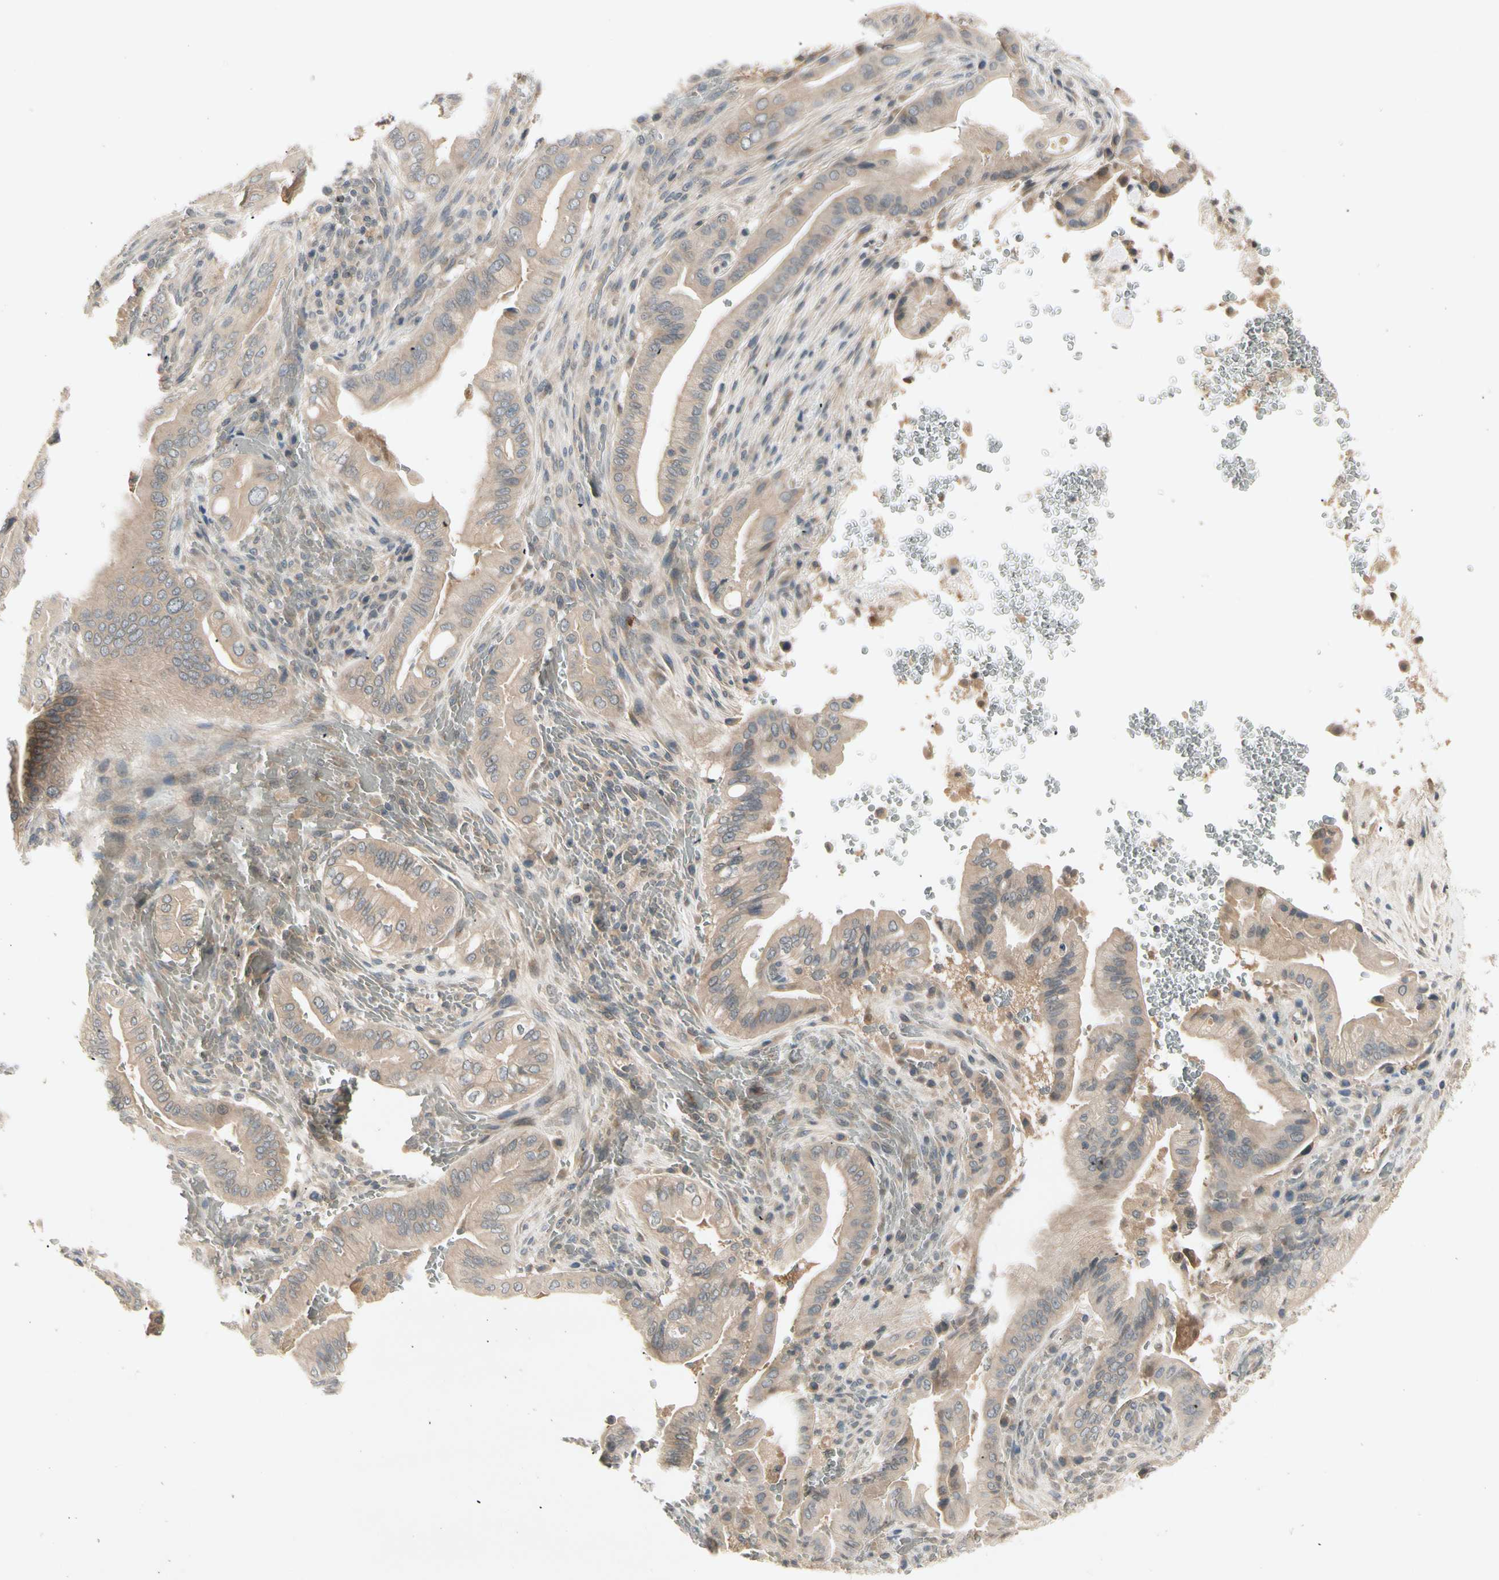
{"staining": {"intensity": "weak", "quantity": ">75%", "location": "cytoplasmic/membranous"}, "tissue": "liver cancer", "cell_type": "Tumor cells", "image_type": "cancer", "snomed": [{"axis": "morphology", "description": "Cholangiocarcinoma"}, {"axis": "topography", "description": "Liver"}], "caption": "Liver cancer stained with a brown dye reveals weak cytoplasmic/membranous positive positivity in approximately >75% of tumor cells.", "gene": "CCL4", "patient": {"sex": "female", "age": 68}}